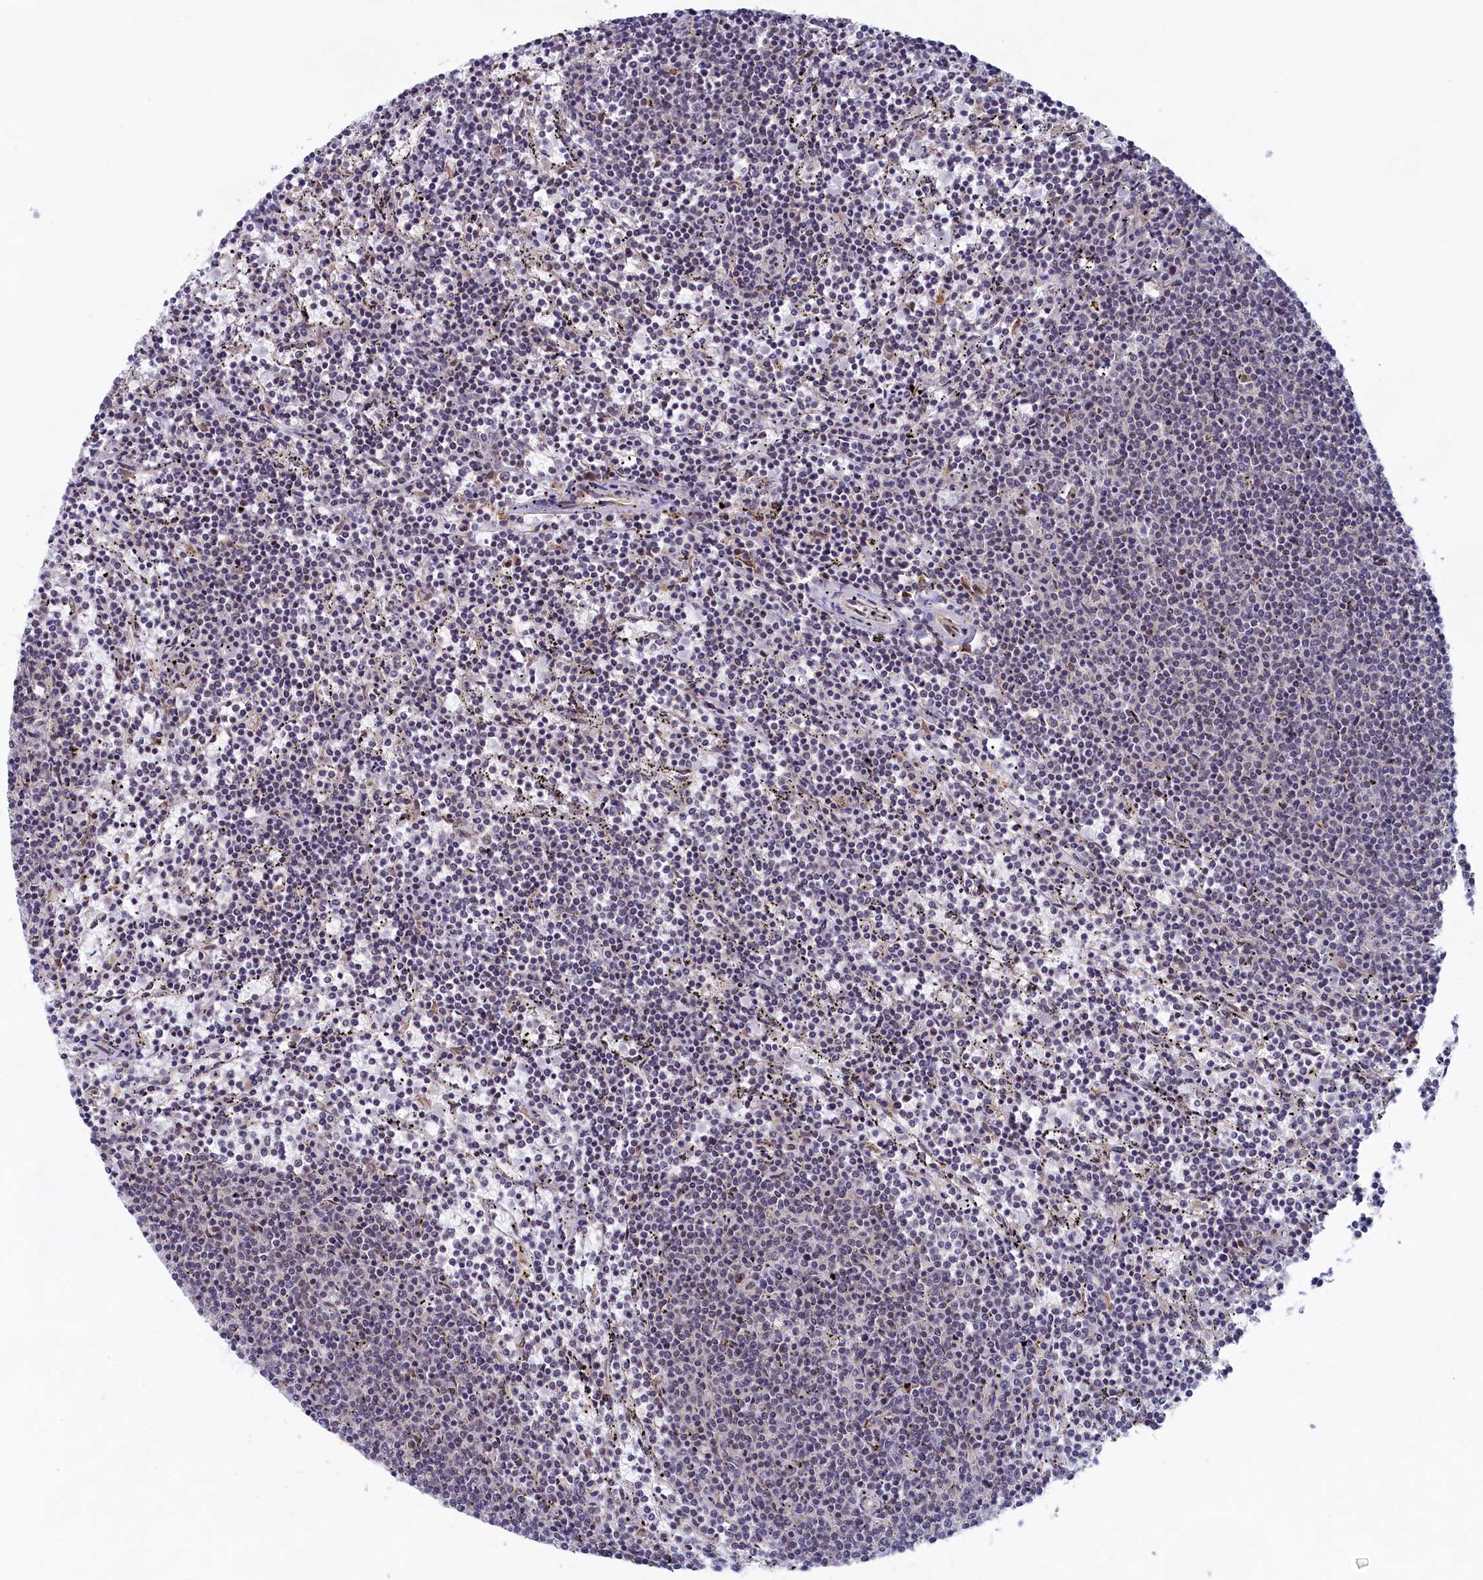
{"staining": {"intensity": "negative", "quantity": "none", "location": "none"}, "tissue": "lymphoma", "cell_type": "Tumor cells", "image_type": "cancer", "snomed": [{"axis": "morphology", "description": "Malignant lymphoma, non-Hodgkin's type, Low grade"}, {"axis": "topography", "description": "Spleen"}], "caption": "Lymphoma stained for a protein using immunohistochemistry (IHC) exhibits no staining tumor cells.", "gene": "DNAJC17", "patient": {"sex": "female", "age": 50}}